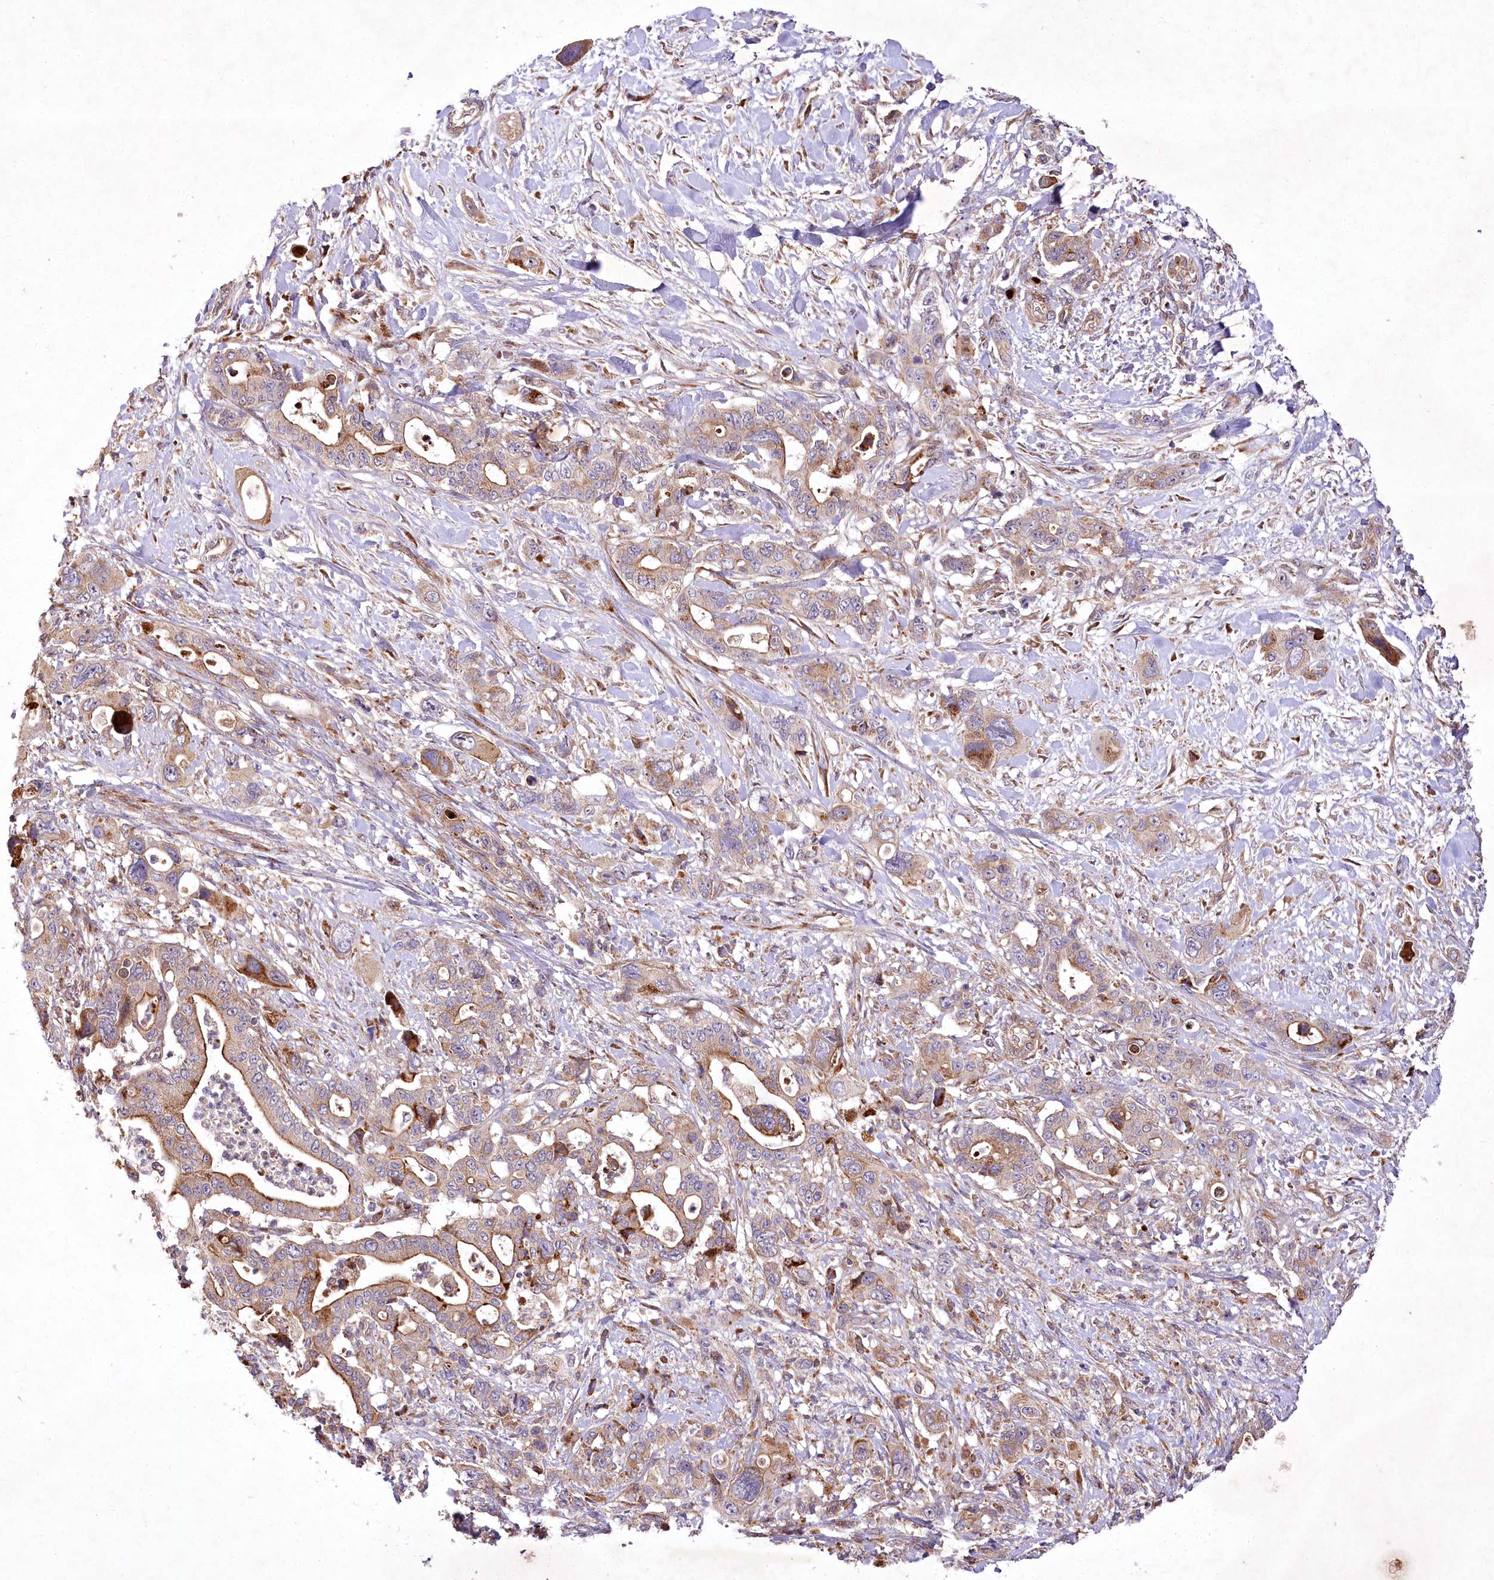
{"staining": {"intensity": "moderate", "quantity": ">75%", "location": "cytoplasmic/membranous"}, "tissue": "pancreatic cancer", "cell_type": "Tumor cells", "image_type": "cancer", "snomed": [{"axis": "morphology", "description": "Adenocarcinoma, NOS"}, {"axis": "topography", "description": "Pancreas"}], "caption": "An image showing moderate cytoplasmic/membranous staining in approximately >75% of tumor cells in pancreatic cancer, as visualized by brown immunohistochemical staining.", "gene": "PSTK", "patient": {"sex": "male", "age": 46}}